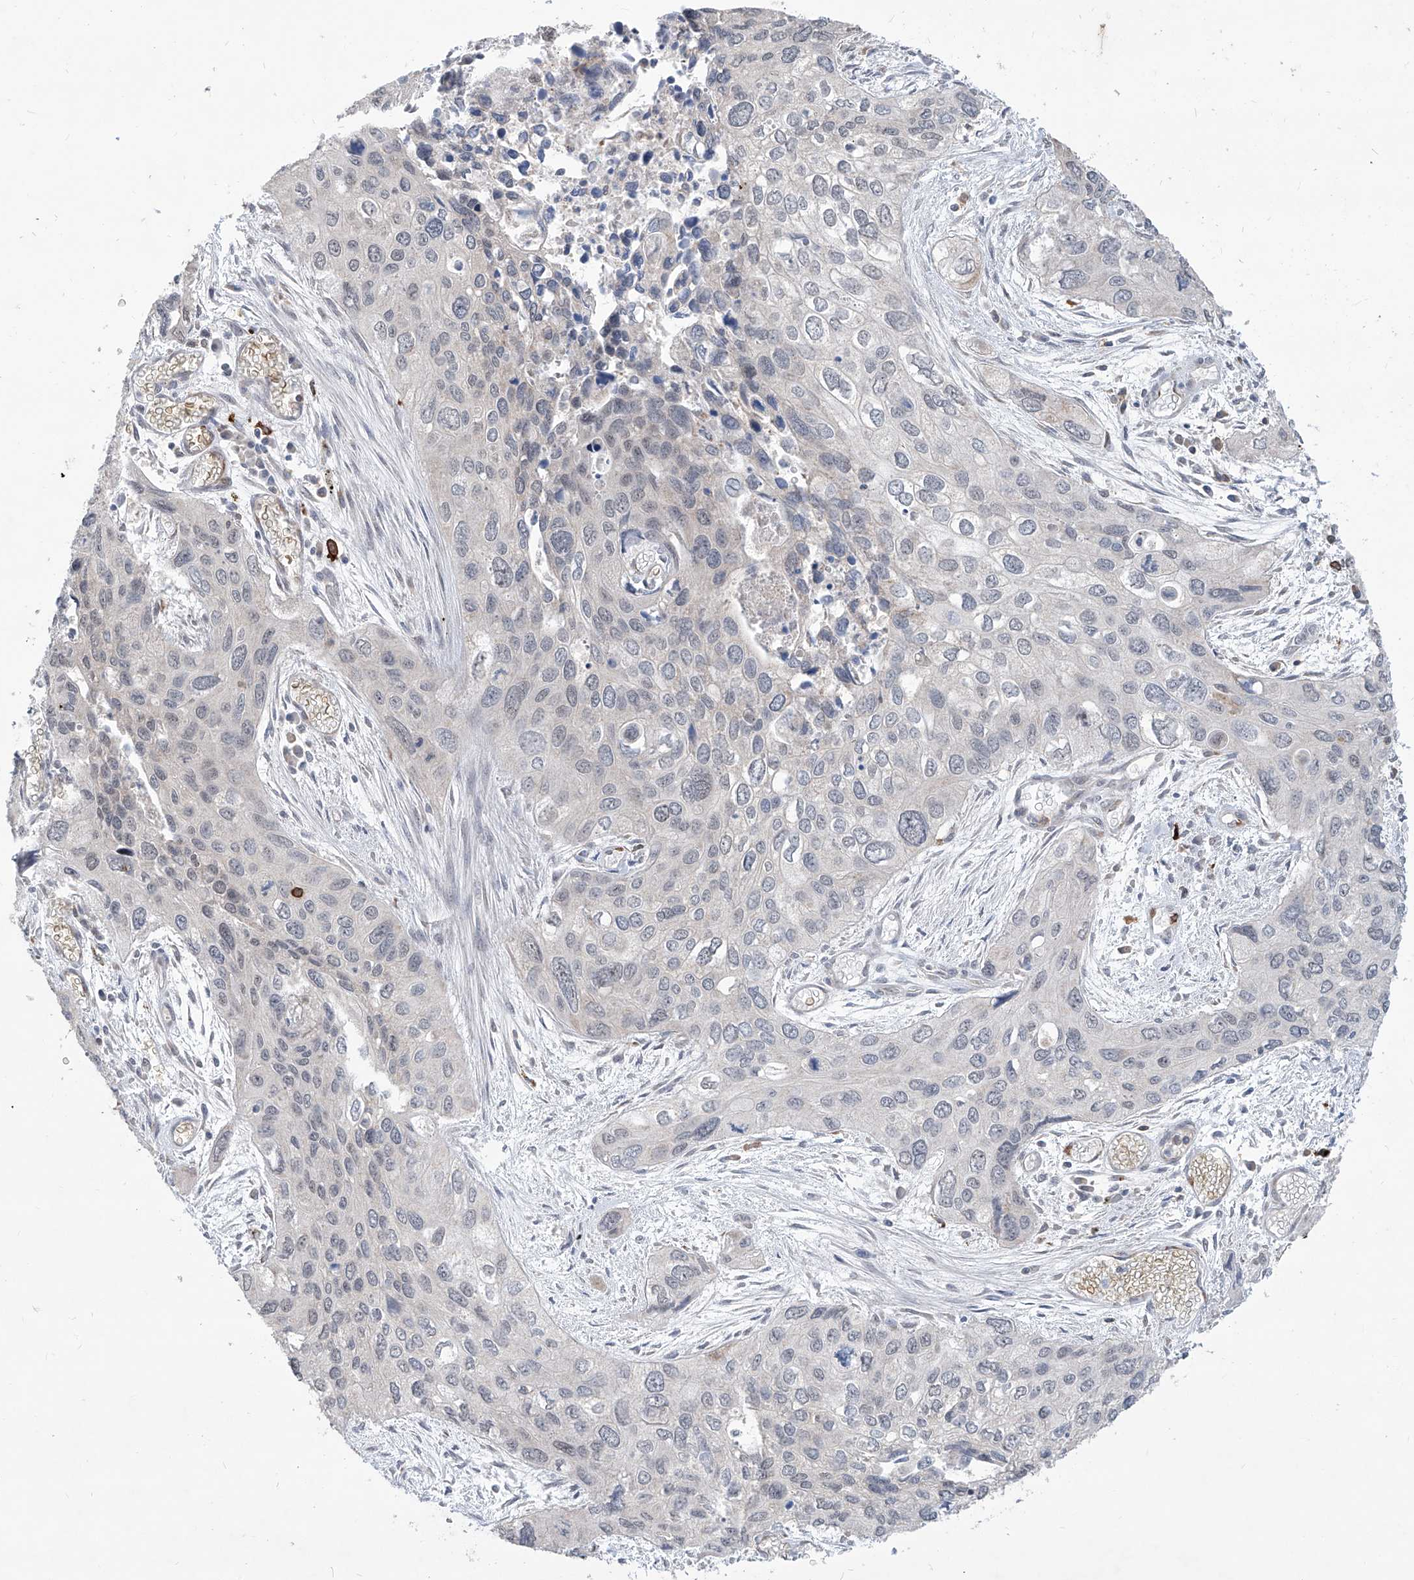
{"staining": {"intensity": "negative", "quantity": "none", "location": "none"}, "tissue": "cervical cancer", "cell_type": "Tumor cells", "image_type": "cancer", "snomed": [{"axis": "morphology", "description": "Squamous cell carcinoma, NOS"}, {"axis": "topography", "description": "Cervix"}], "caption": "High power microscopy micrograph of an immunohistochemistry (IHC) histopathology image of cervical squamous cell carcinoma, revealing no significant staining in tumor cells.", "gene": "ZBTB48", "patient": {"sex": "female", "age": 55}}